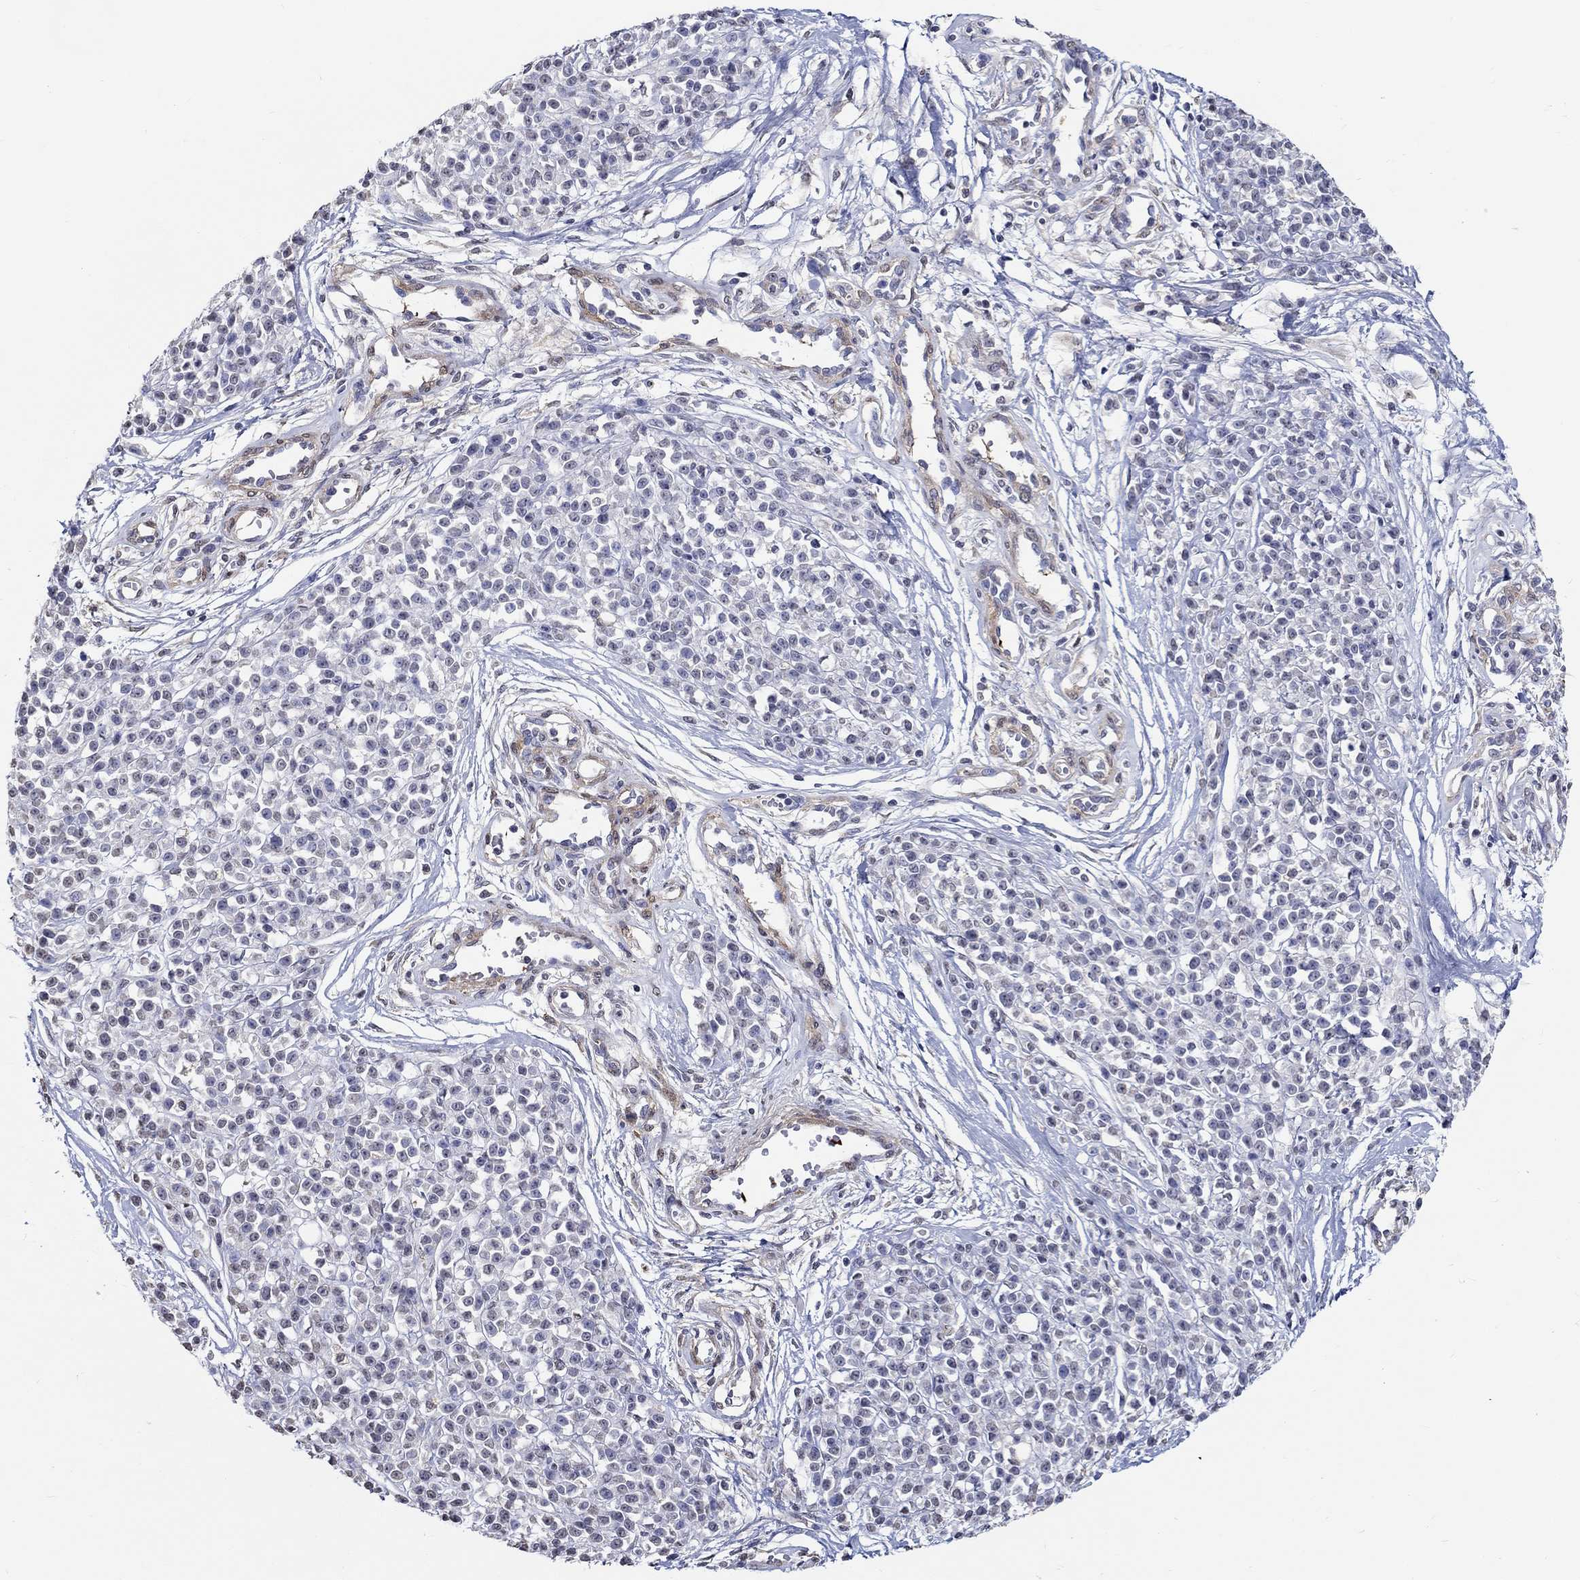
{"staining": {"intensity": "negative", "quantity": "none", "location": "none"}, "tissue": "melanoma", "cell_type": "Tumor cells", "image_type": "cancer", "snomed": [{"axis": "morphology", "description": "Malignant melanoma, NOS"}, {"axis": "topography", "description": "Skin"}, {"axis": "topography", "description": "Skin of trunk"}], "caption": "An image of malignant melanoma stained for a protein displays no brown staining in tumor cells.", "gene": "PDE1B", "patient": {"sex": "male", "age": 74}}